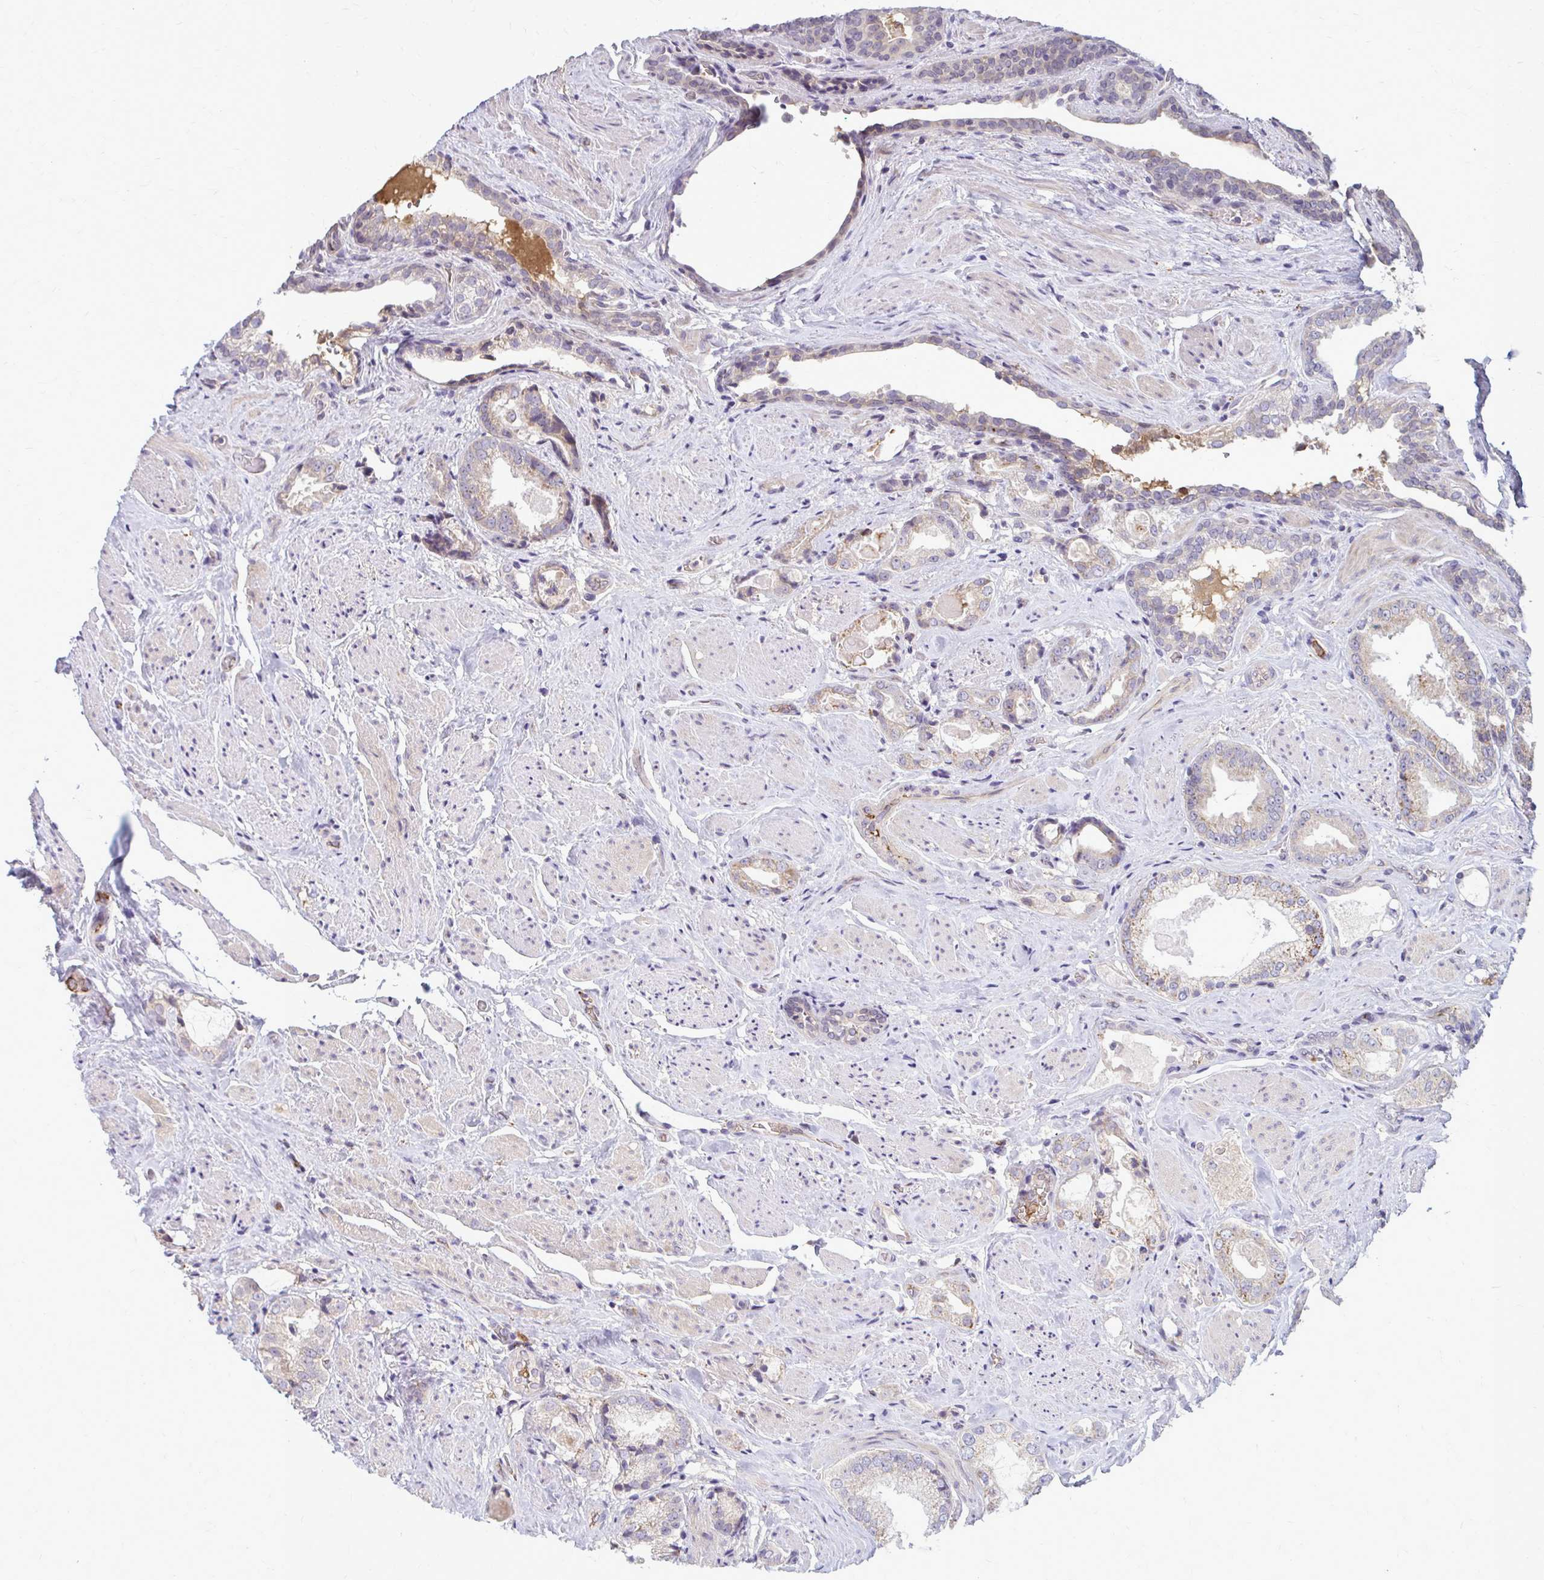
{"staining": {"intensity": "negative", "quantity": "none", "location": "none"}, "tissue": "prostate cancer", "cell_type": "Tumor cells", "image_type": "cancer", "snomed": [{"axis": "morphology", "description": "Adenocarcinoma, High grade"}, {"axis": "topography", "description": "Prostate"}], "caption": "Tumor cells are negative for brown protein staining in prostate high-grade adenocarcinoma. Nuclei are stained in blue.", "gene": "MCRIP2", "patient": {"sex": "male", "age": 65}}